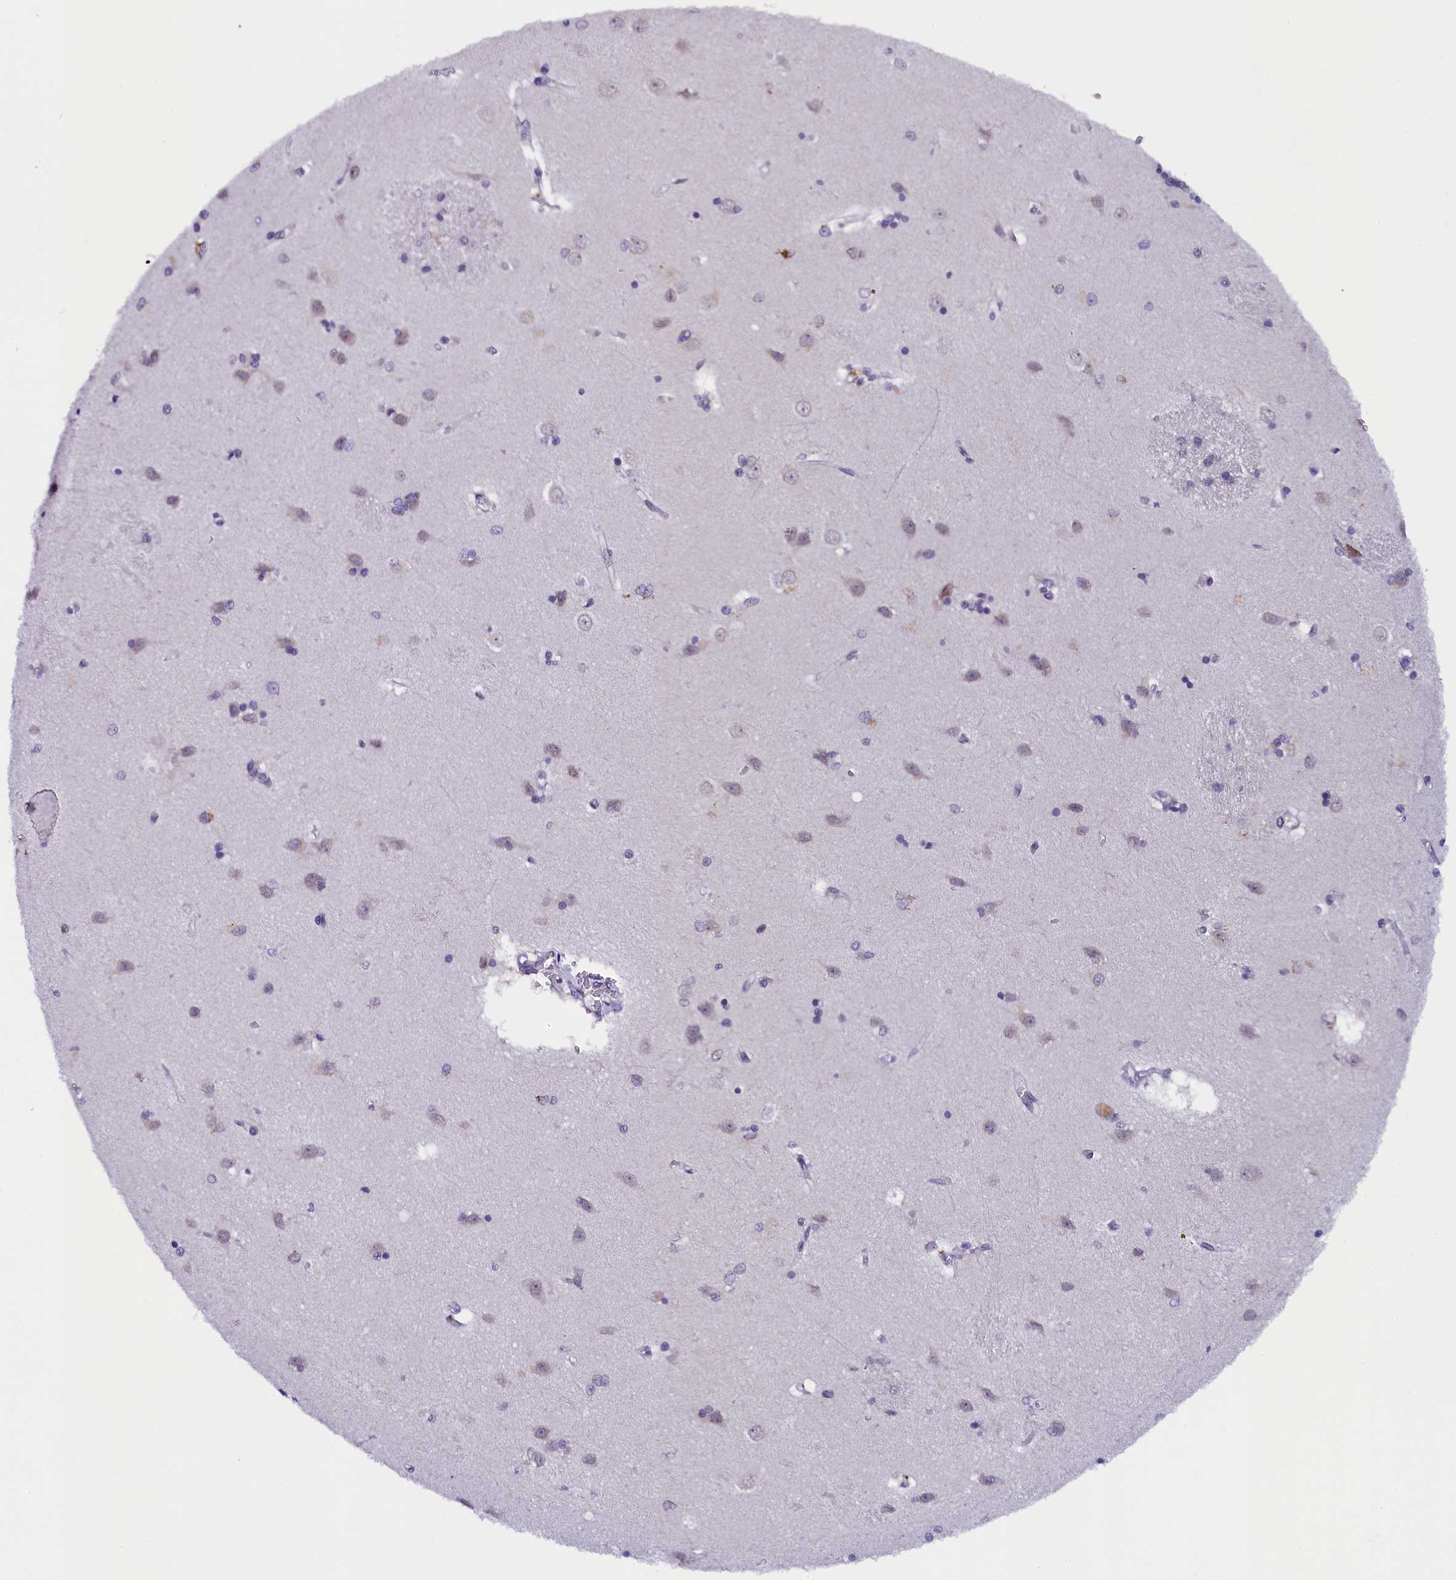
{"staining": {"intensity": "moderate", "quantity": "<25%", "location": "cytoplasmic/membranous"}, "tissue": "caudate", "cell_type": "Glial cells", "image_type": "normal", "snomed": [{"axis": "morphology", "description": "Normal tissue, NOS"}, {"axis": "topography", "description": "Lateral ventricle wall"}], "caption": "Glial cells reveal moderate cytoplasmic/membranous positivity in about <25% of cells in benign caudate.", "gene": "IQCN", "patient": {"sex": "male", "age": 37}}